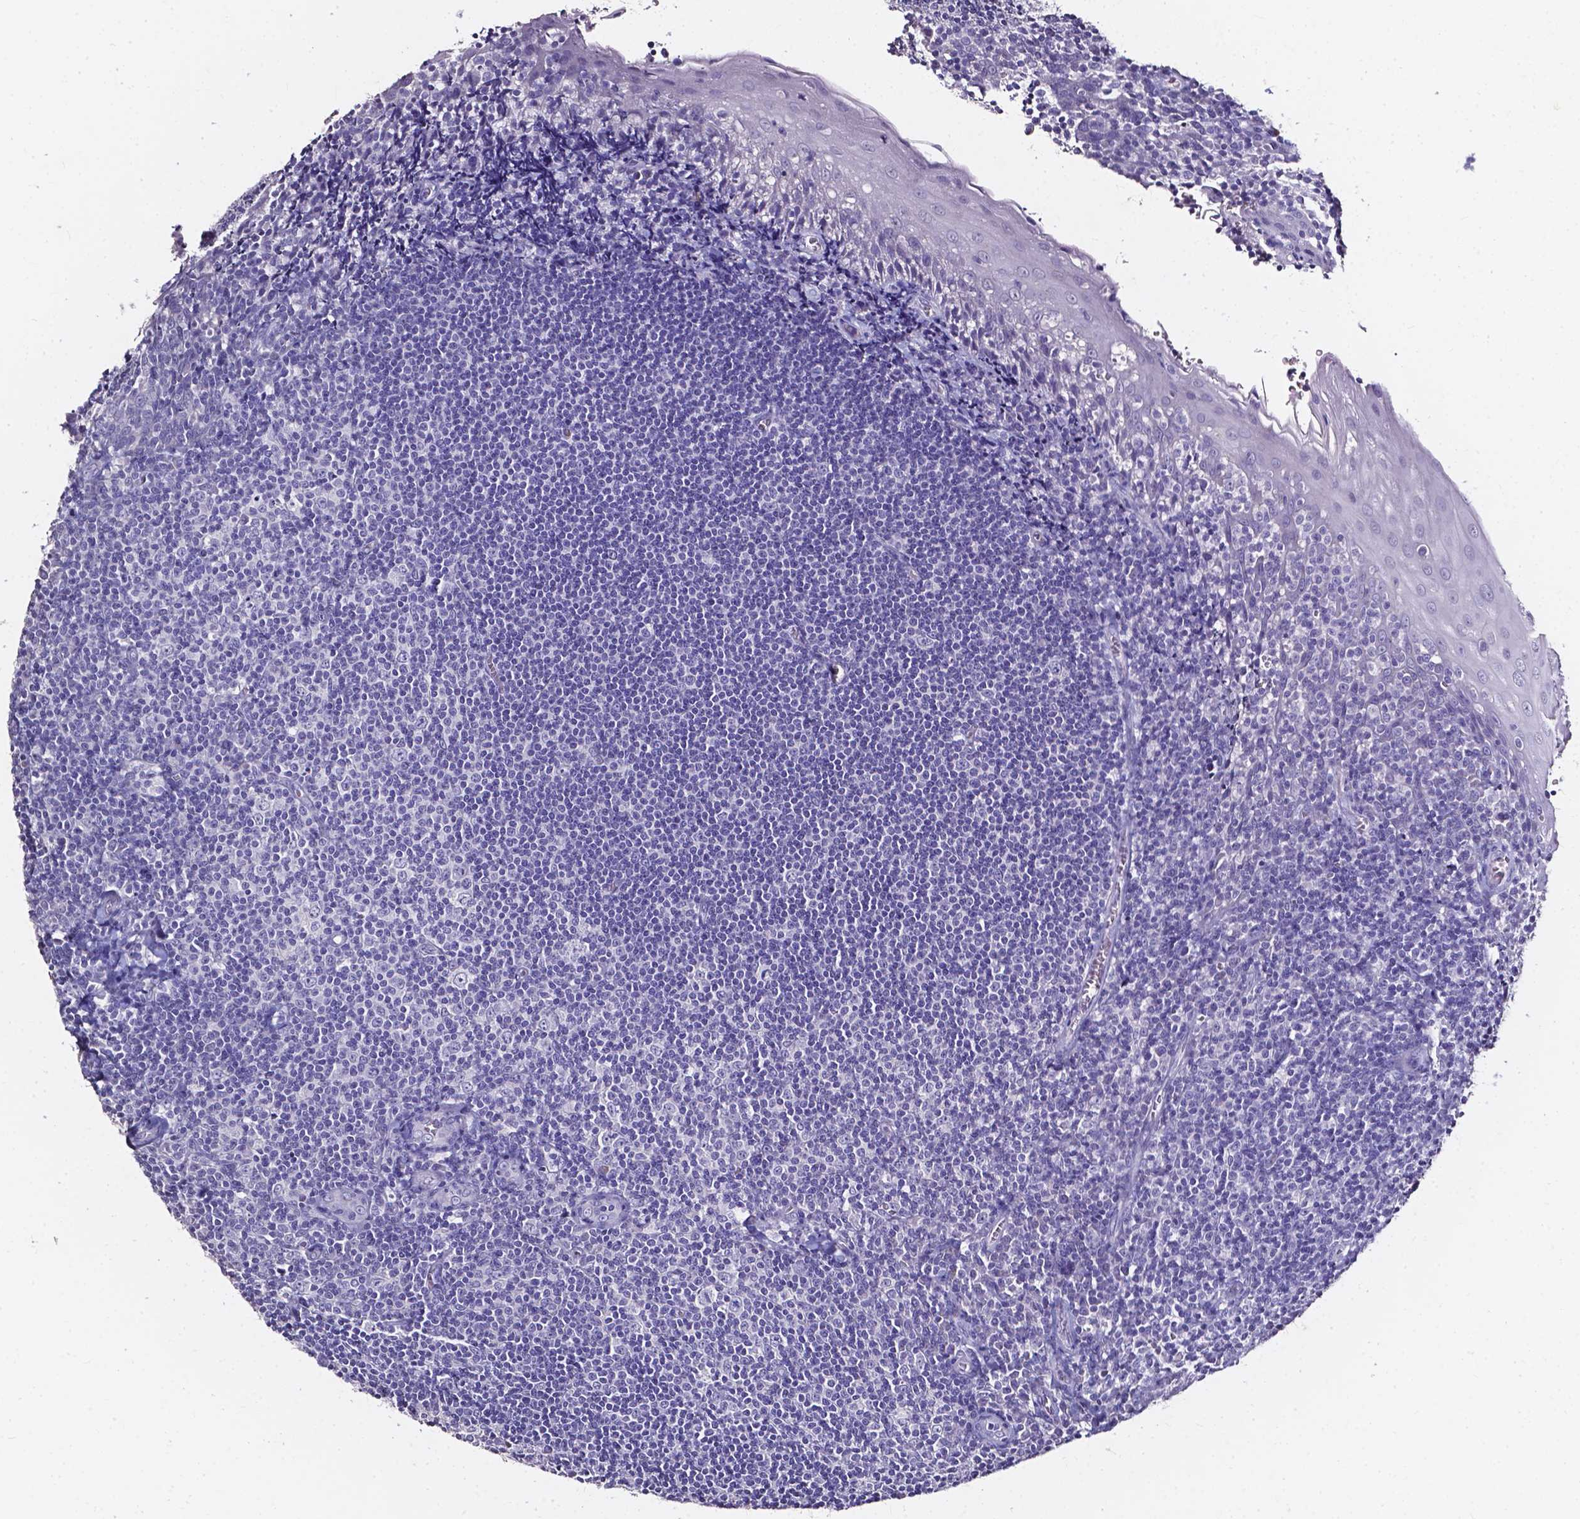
{"staining": {"intensity": "negative", "quantity": "none", "location": "none"}, "tissue": "tonsil", "cell_type": "Germinal center cells", "image_type": "normal", "snomed": [{"axis": "morphology", "description": "Normal tissue, NOS"}, {"axis": "morphology", "description": "Inflammation, NOS"}, {"axis": "topography", "description": "Tonsil"}], "caption": "This is a histopathology image of IHC staining of unremarkable tonsil, which shows no positivity in germinal center cells. Brightfield microscopy of immunohistochemistry (IHC) stained with DAB (3,3'-diaminobenzidine) (brown) and hematoxylin (blue), captured at high magnification.", "gene": "DEFA5", "patient": {"sex": "female", "age": 31}}